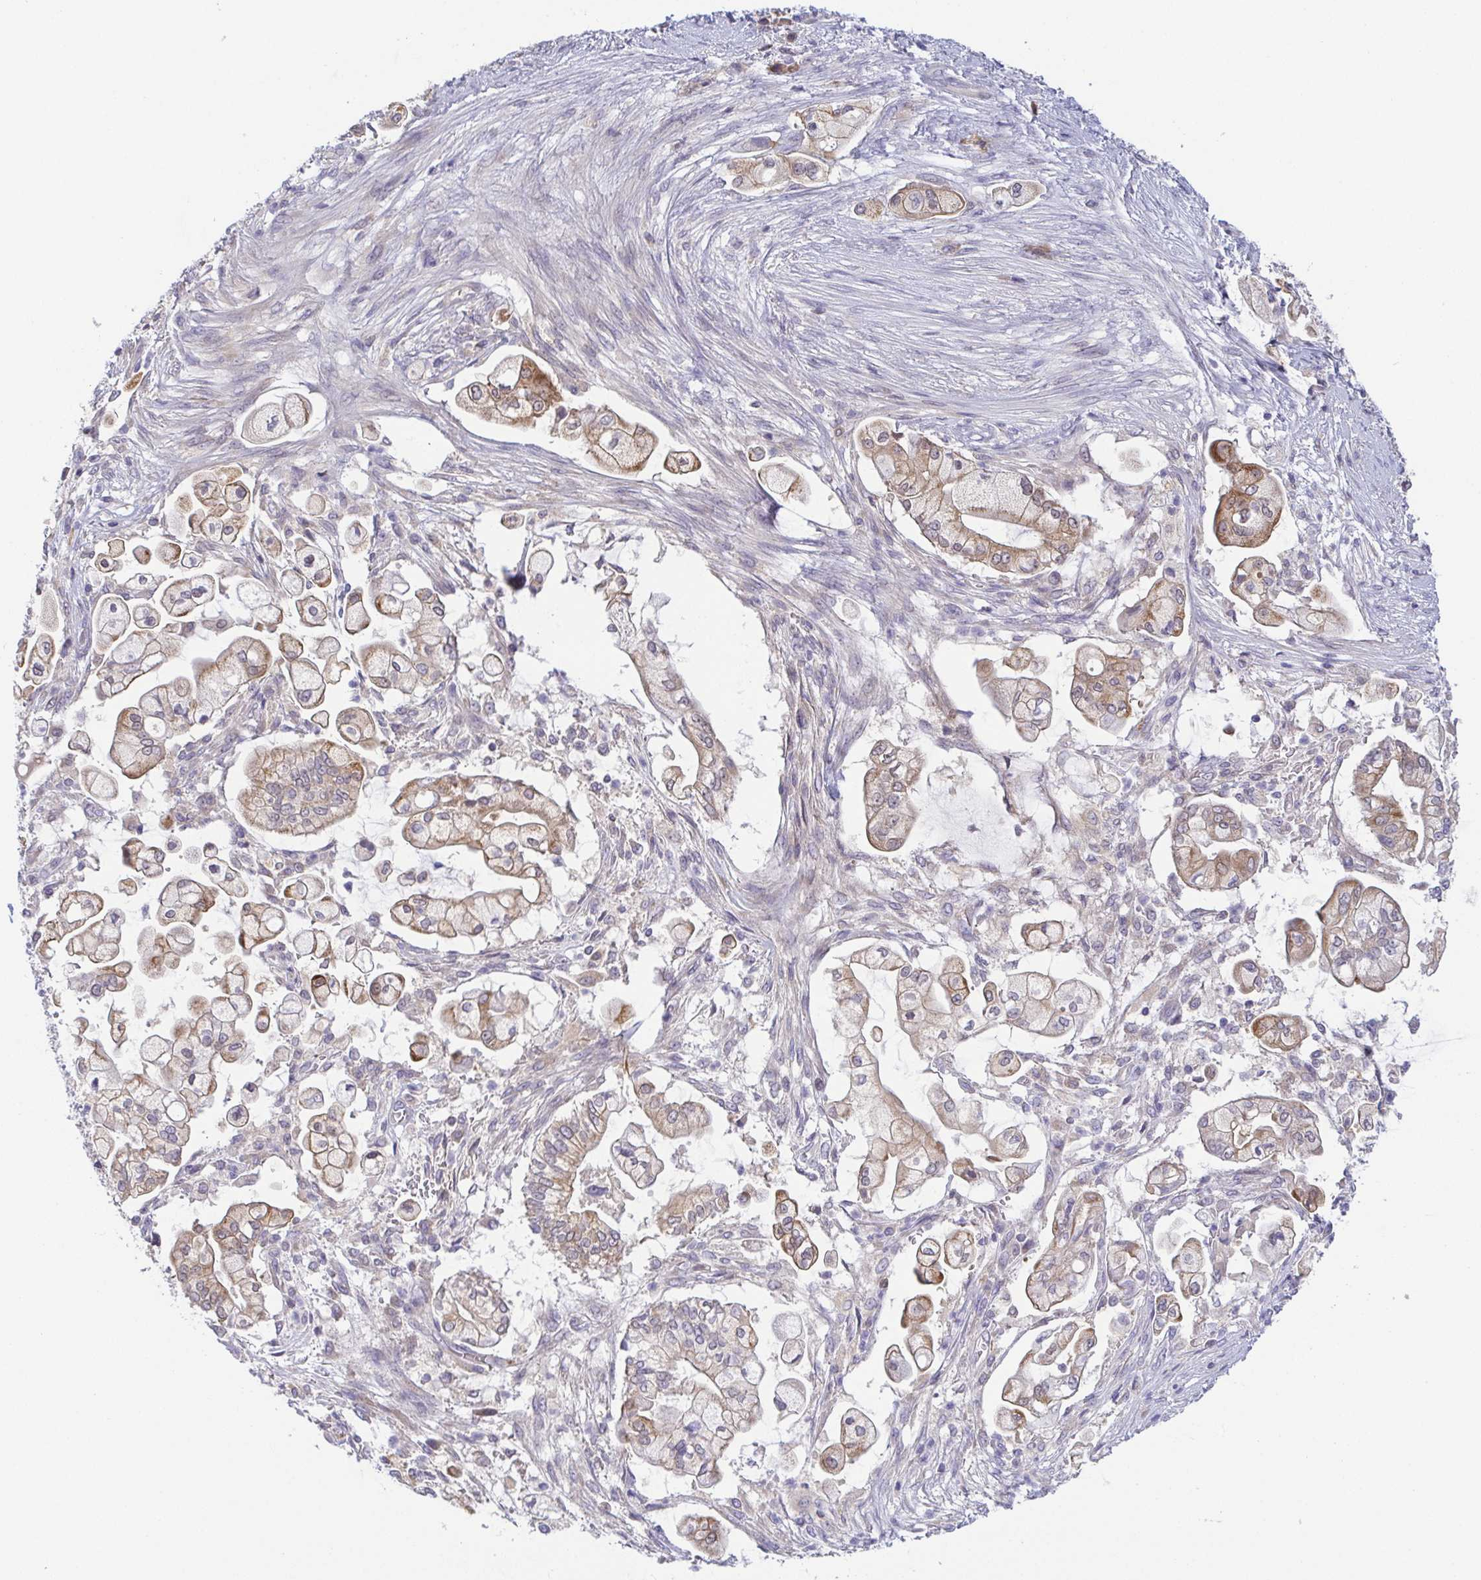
{"staining": {"intensity": "moderate", "quantity": "25%-75%", "location": "cytoplasmic/membranous"}, "tissue": "pancreatic cancer", "cell_type": "Tumor cells", "image_type": "cancer", "snomed": [{"axis": "morphology", "description": "Adenocarcinoma, NOS"}, {"axis": "topography", "description": "Pancreas"}], "caption": "Approximately 25%-75% of tumor cells in human adenocarcinoma (pancreatic) demonstrate moderate cytoplasmic/membranous protein positivity as visualized by brown immunohistochemical staining.", "gene": "BCL2L1", "patient": {"sex": "female", "age": 69}}